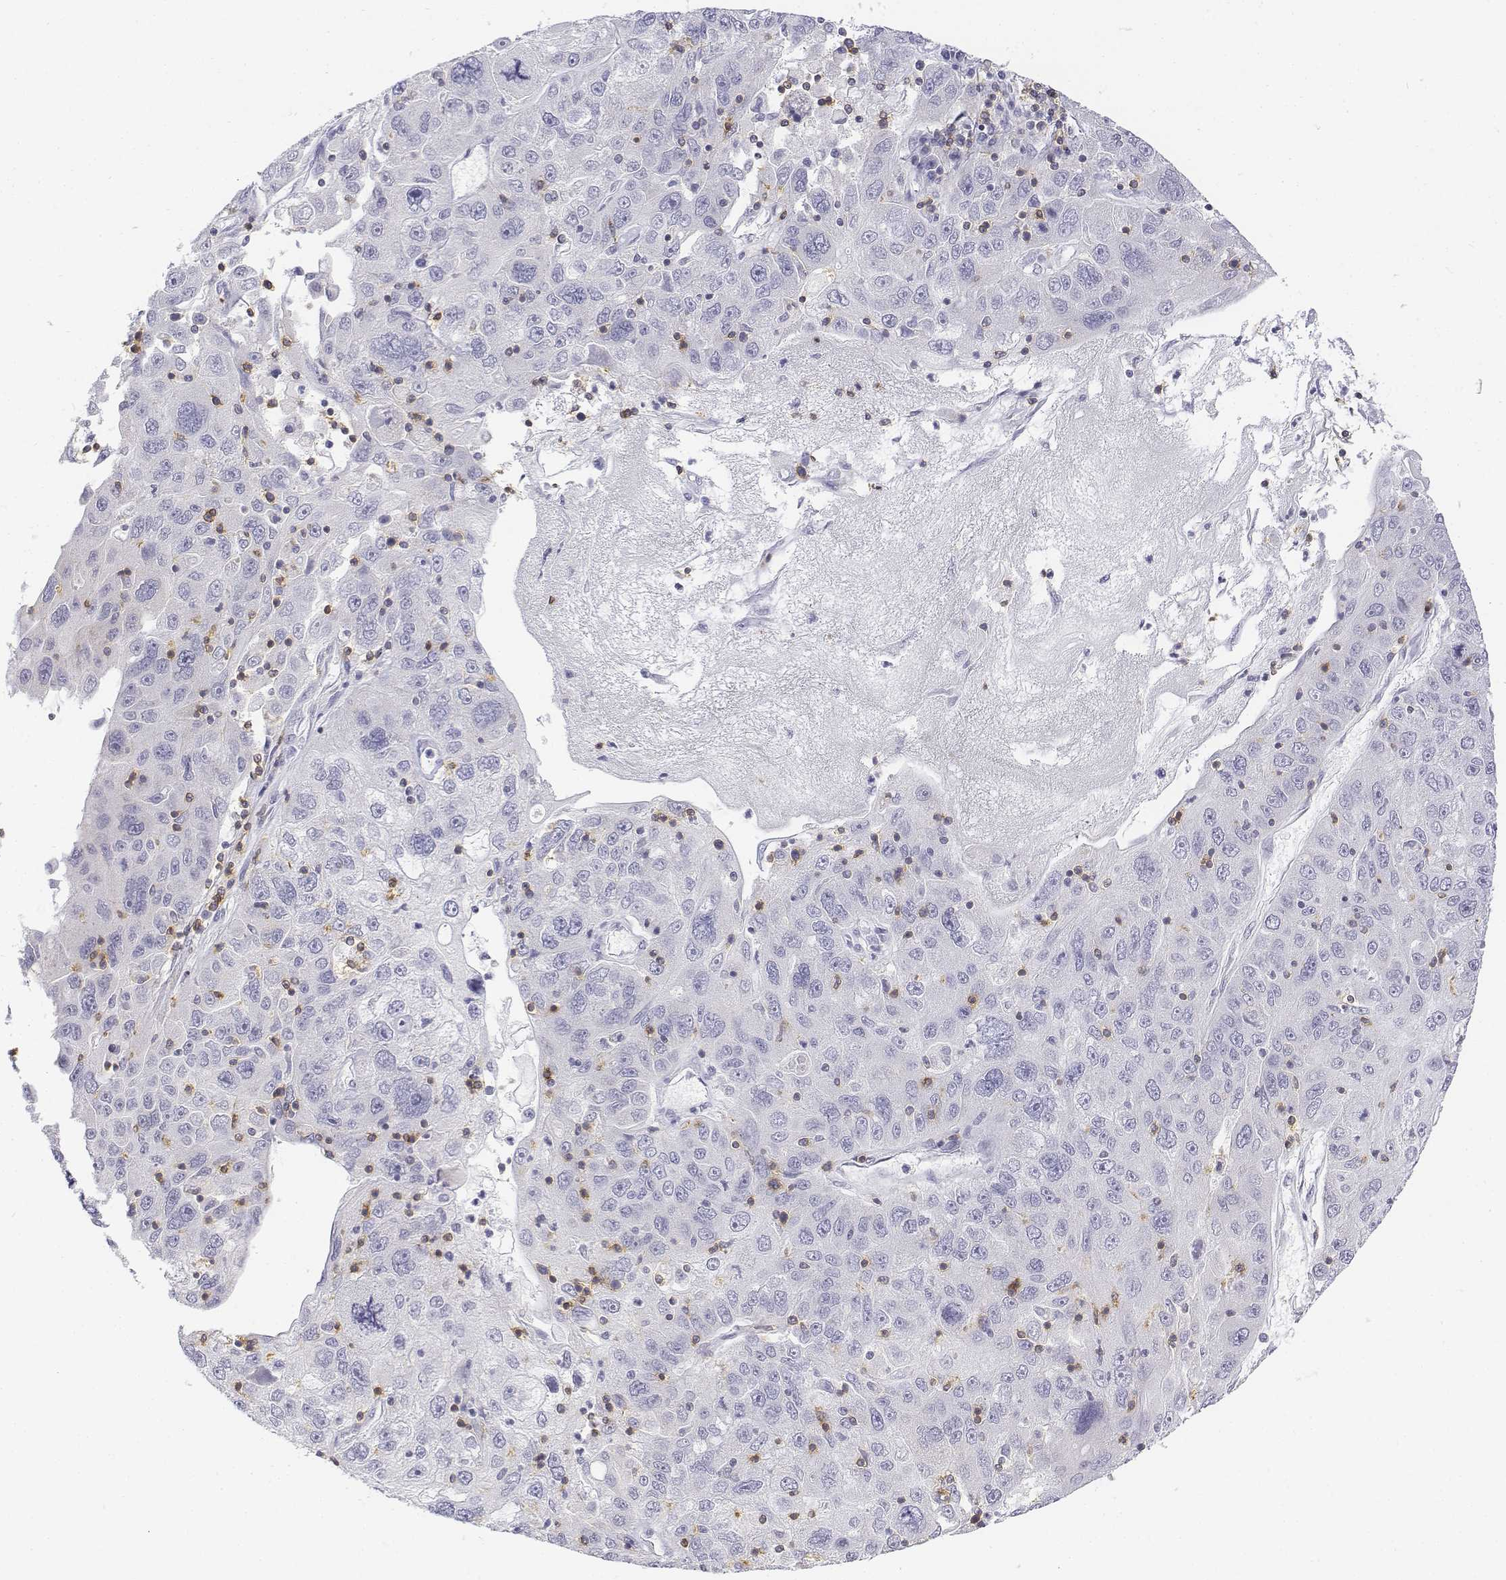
{"staining": {"intensity": "negative", "quantity": "none", "location": "none"}, "tissue": "stomach cancer", "cell_type": "Tumor cells", "image_type": "cancer", "snomed": [{"axis": "morphology", "description": "Adenocarcinoma, NOS"}, {"axis": "topography", "description": "Stomach"}], "caption": "Micrograph shows no protein expression in tumor cells of stomach cancer (adenocarcinoma) tissue. (DAB IHC visualized using brightfield microscopy, high magnification).", "gene": "CD3E", "patient": {"sex": "male", "age": 56}}